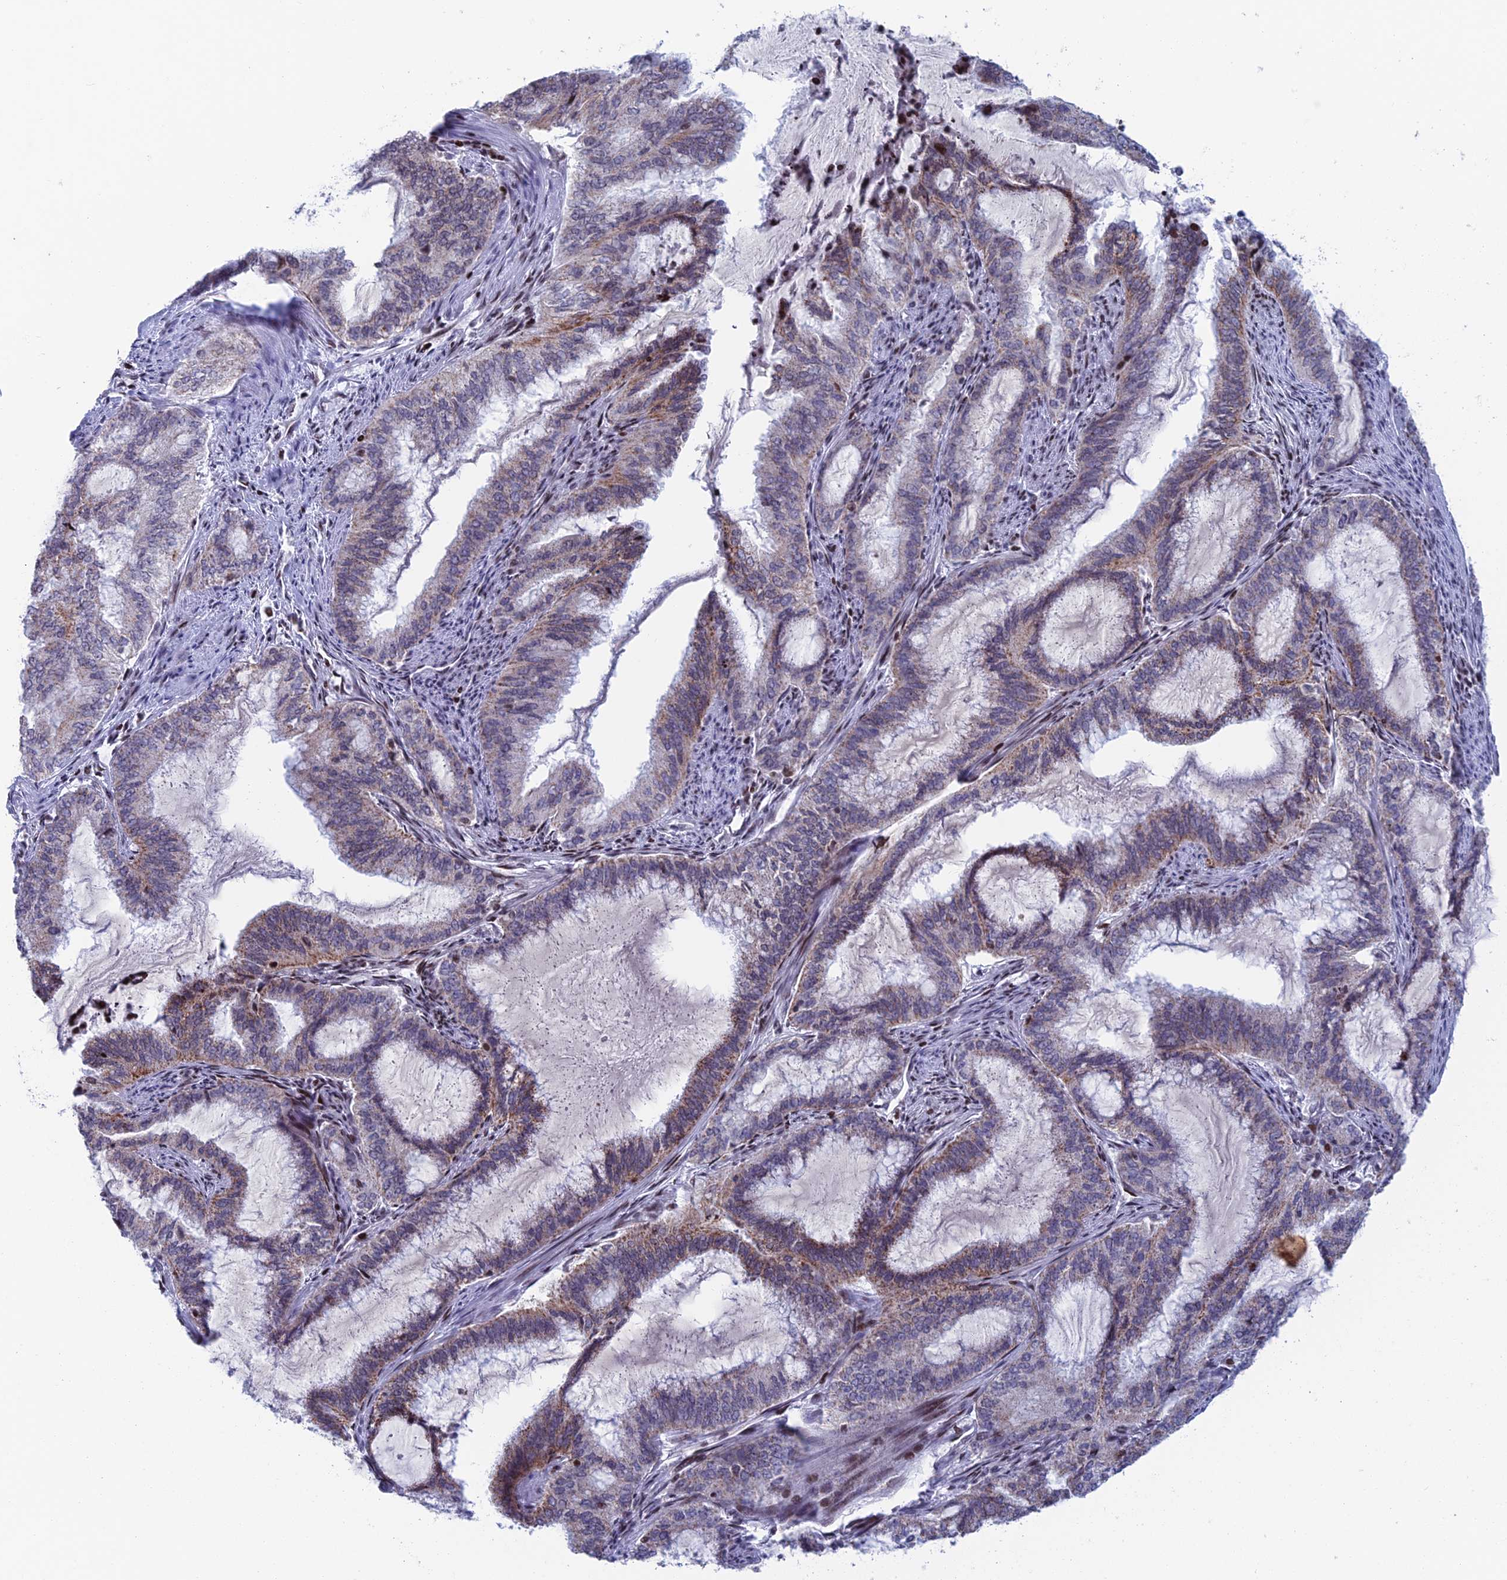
{"staining": {"intensity": "moderate", "quantity": "<25%", "location": "cytoplasmic/membranous"}, "tissue": "endometrial cancer", "cell_type": "Tumor cells", "image_type": "cancer", "snomed": [{"axis": "morphology", "description": "Adenocarcinoma, NOS"}, {"axis": "topography", "description": "Endometrium"}], "caption": "Immunohistochemical staining of endometrial cancer demonstrates low levels of moderate cytoplasmic/membranous staining in about <25% of tumor cells.", "gene": "AFF3", "patient": {"sex": "female", "age": 51}}